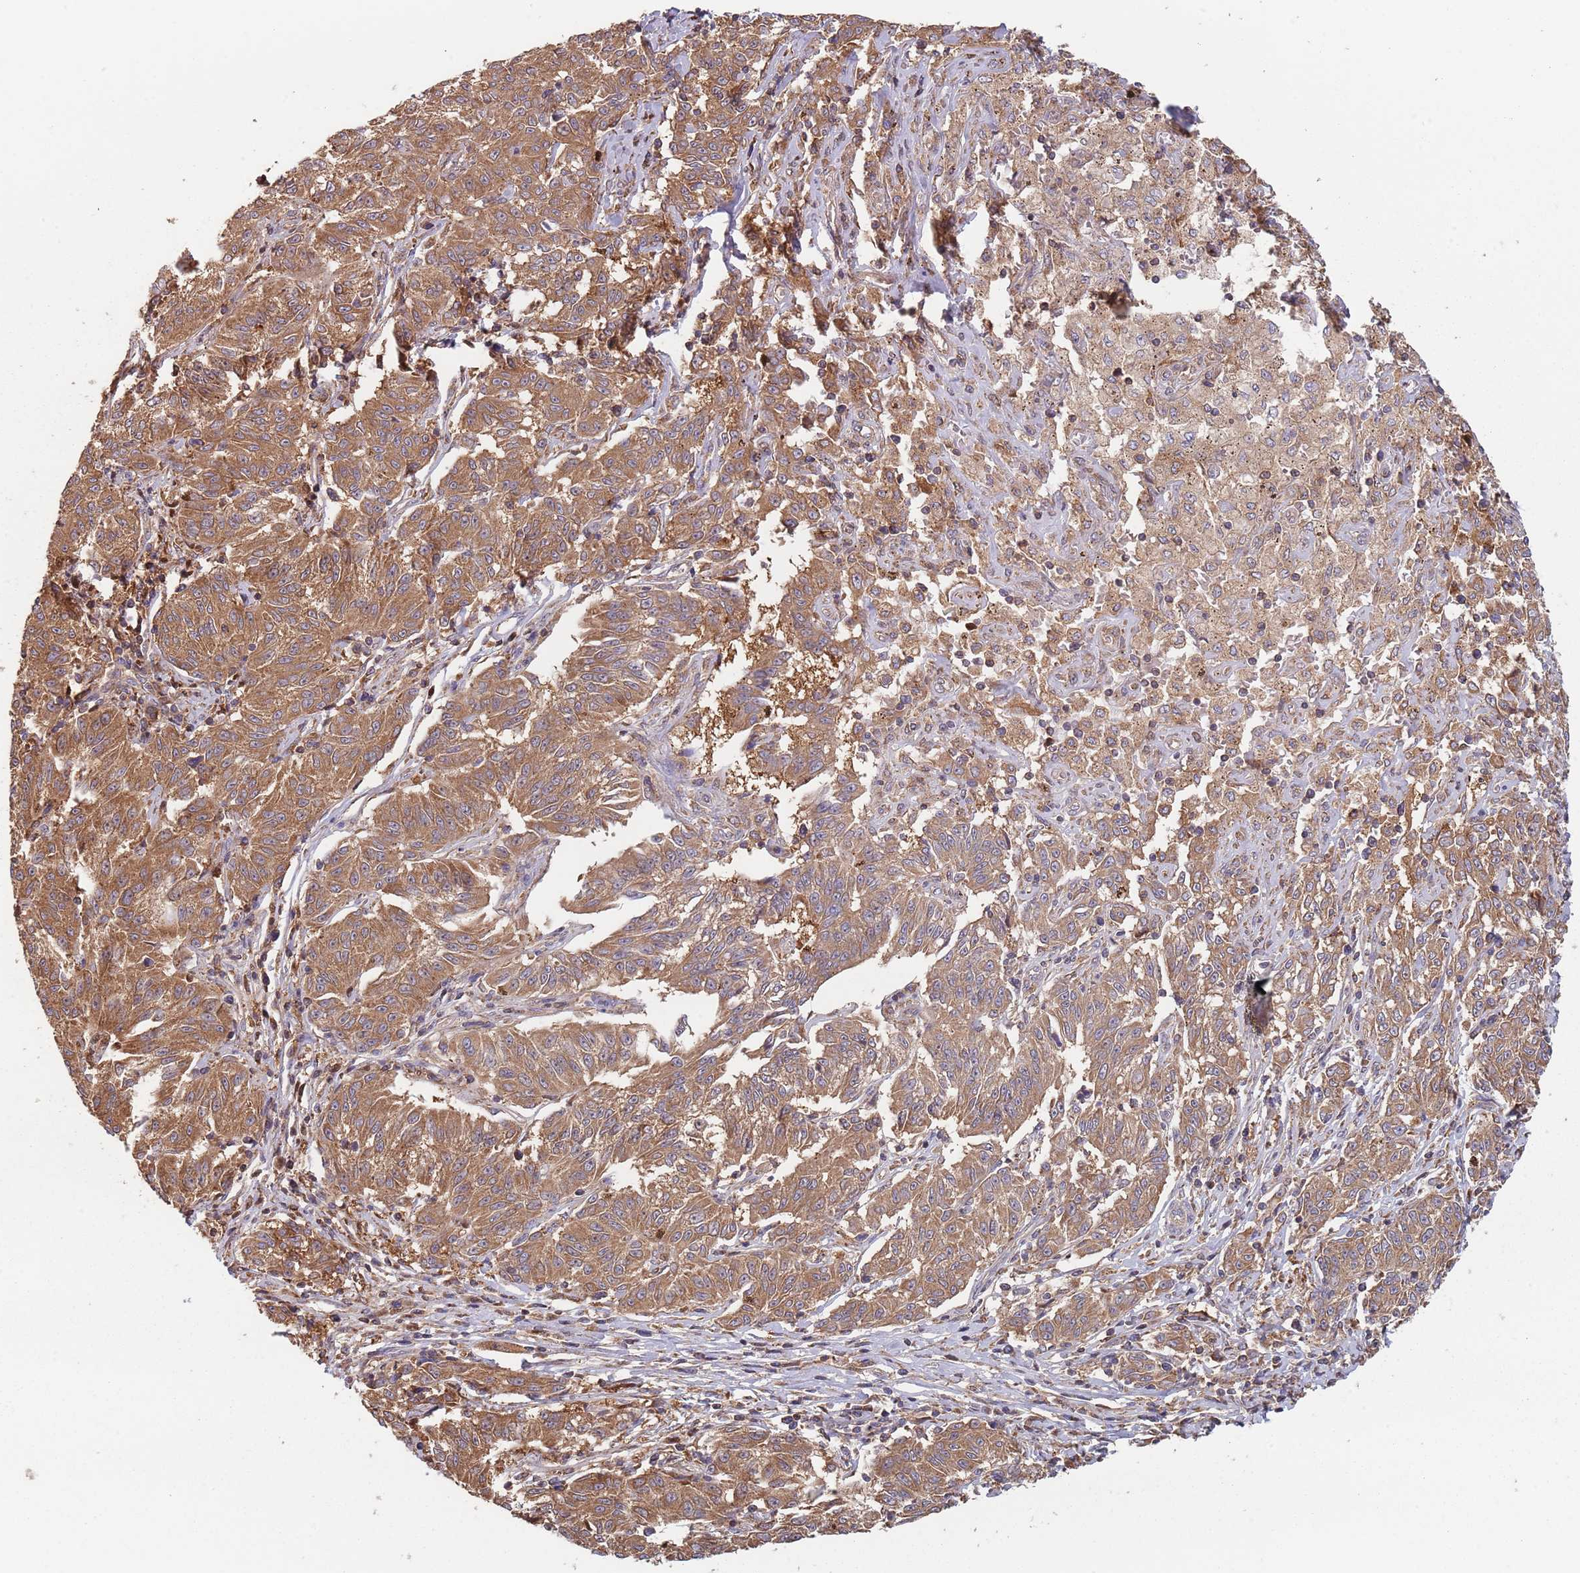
{"staining": {"intensity": "moderate", "quantity": ">75%", "location": "cytoplasmic/membranous"}, "tissue": "melanoma", "cell_type": "Tumor cells", "image_type": "cancer", "snomed": [{"axis": "morphology", "description": "Malignant melanoma, NOS"}, {"axis": "topography", "description": "Skin"}], "caption": "Protein expression analysis of human malignant melanoma reveals moderate cytoplasmic/membranous positivity in approximately >75% of tumor cells. (Brightfield microscopy of DAB IHC at high magnification).", "gene": "GDI2", "patient": {"sex": "female", "age": 72}}